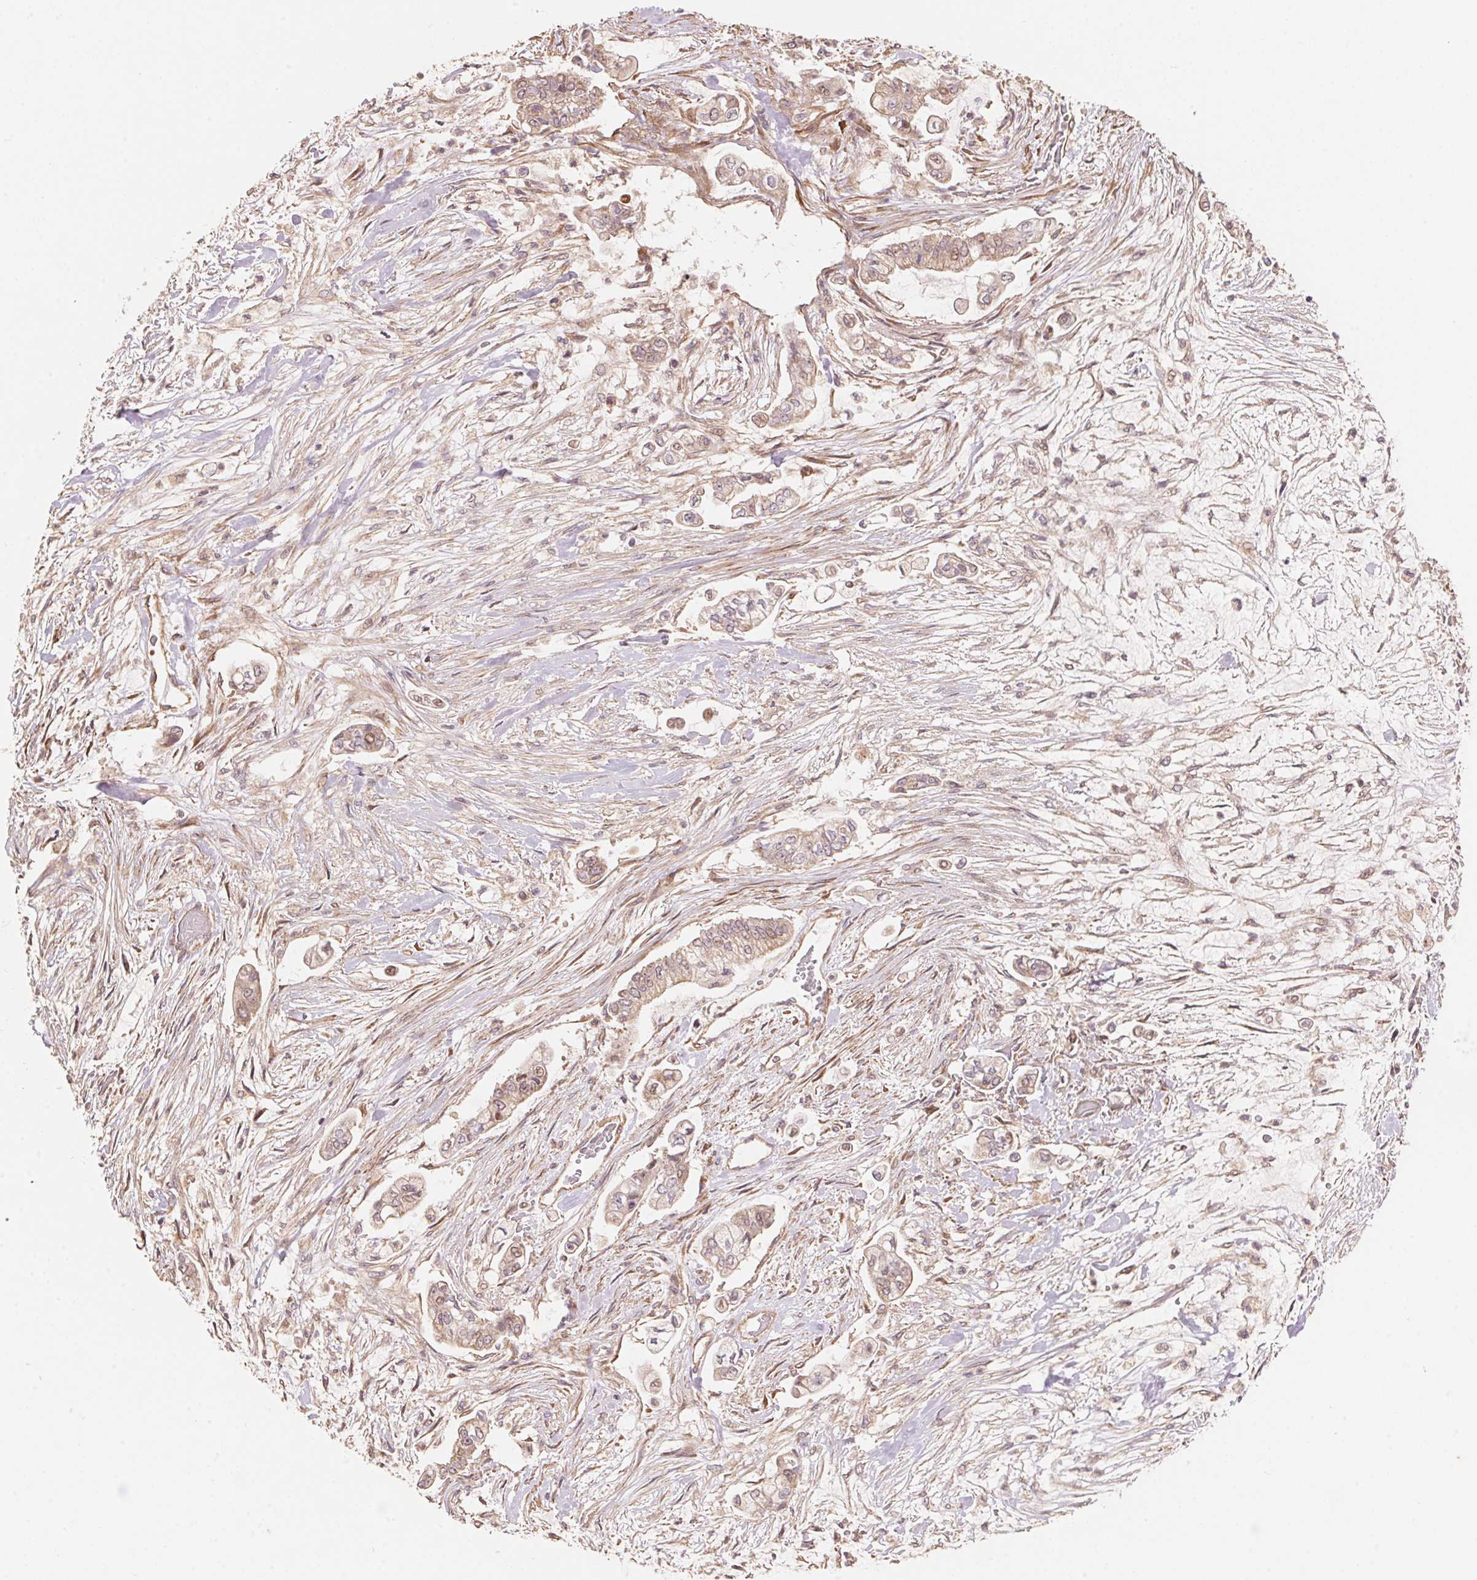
{"staining": {"intensity": "weak", "quantity": "<25%", "location": "cytoplasmic/membranous,nuclear"}, "tissue": "pancreatic cancer", "cell_type": "Tumor cells", "image_type": "cancer", "snomed": [{"axis": "morphology", "description": "Adenocarcinoma, NOS"}, {"axis": "topography", "description": "Pancreas"}], "caption": "DAB immunohistochemical staining of human pancreatic cancer exhibits no significant staining in tumor cells. (DAB (3,3'-diaminobenzidine) IHC, high magnification).", "gene": "TNIP2", "patient": {"sex": "female", "age": 69}}